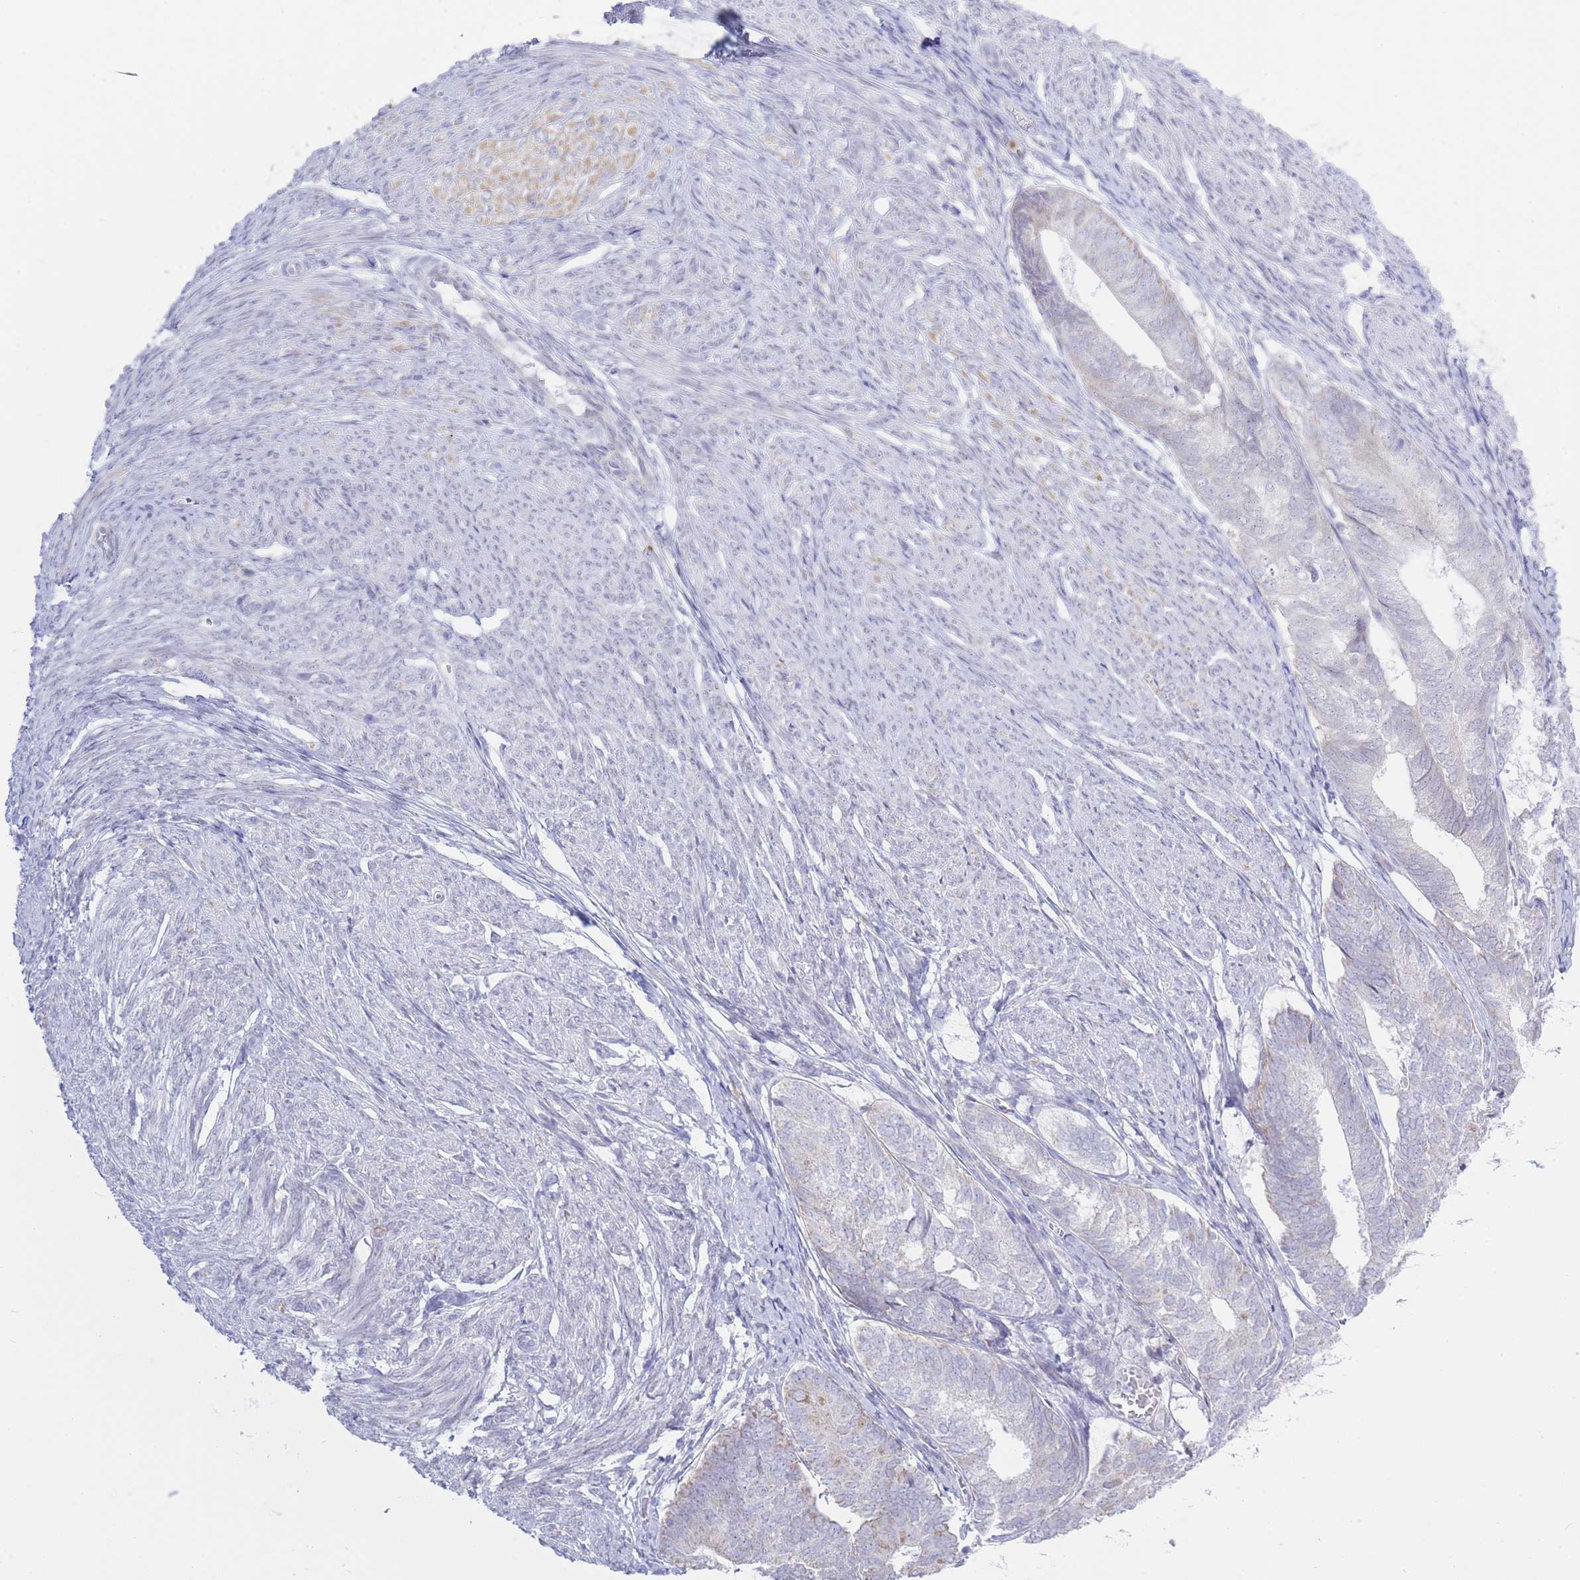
{"staining": {"intensity": "negative", "quantity": "none", "location": "none"}, "tissue": "endometrial cancer", "cell_type": "Tumor cells", "image_type": "cancer", "snomed": [{"axis": "morphology", "description": "Adenocarcinoma, NOS"}, {"axis": "topography", "description": "Endometrium"}], "caption": "High magnification brightfield microscopy of adenocarcinoma (endometrial) stained with DAB (3,3'-diaminobenzidine) (brown) and counterstained with hematoxylin (blue): tumor cells show no significant positivity.", "gene": "NANP", "patient": {"sex": "female", "age": 87}}